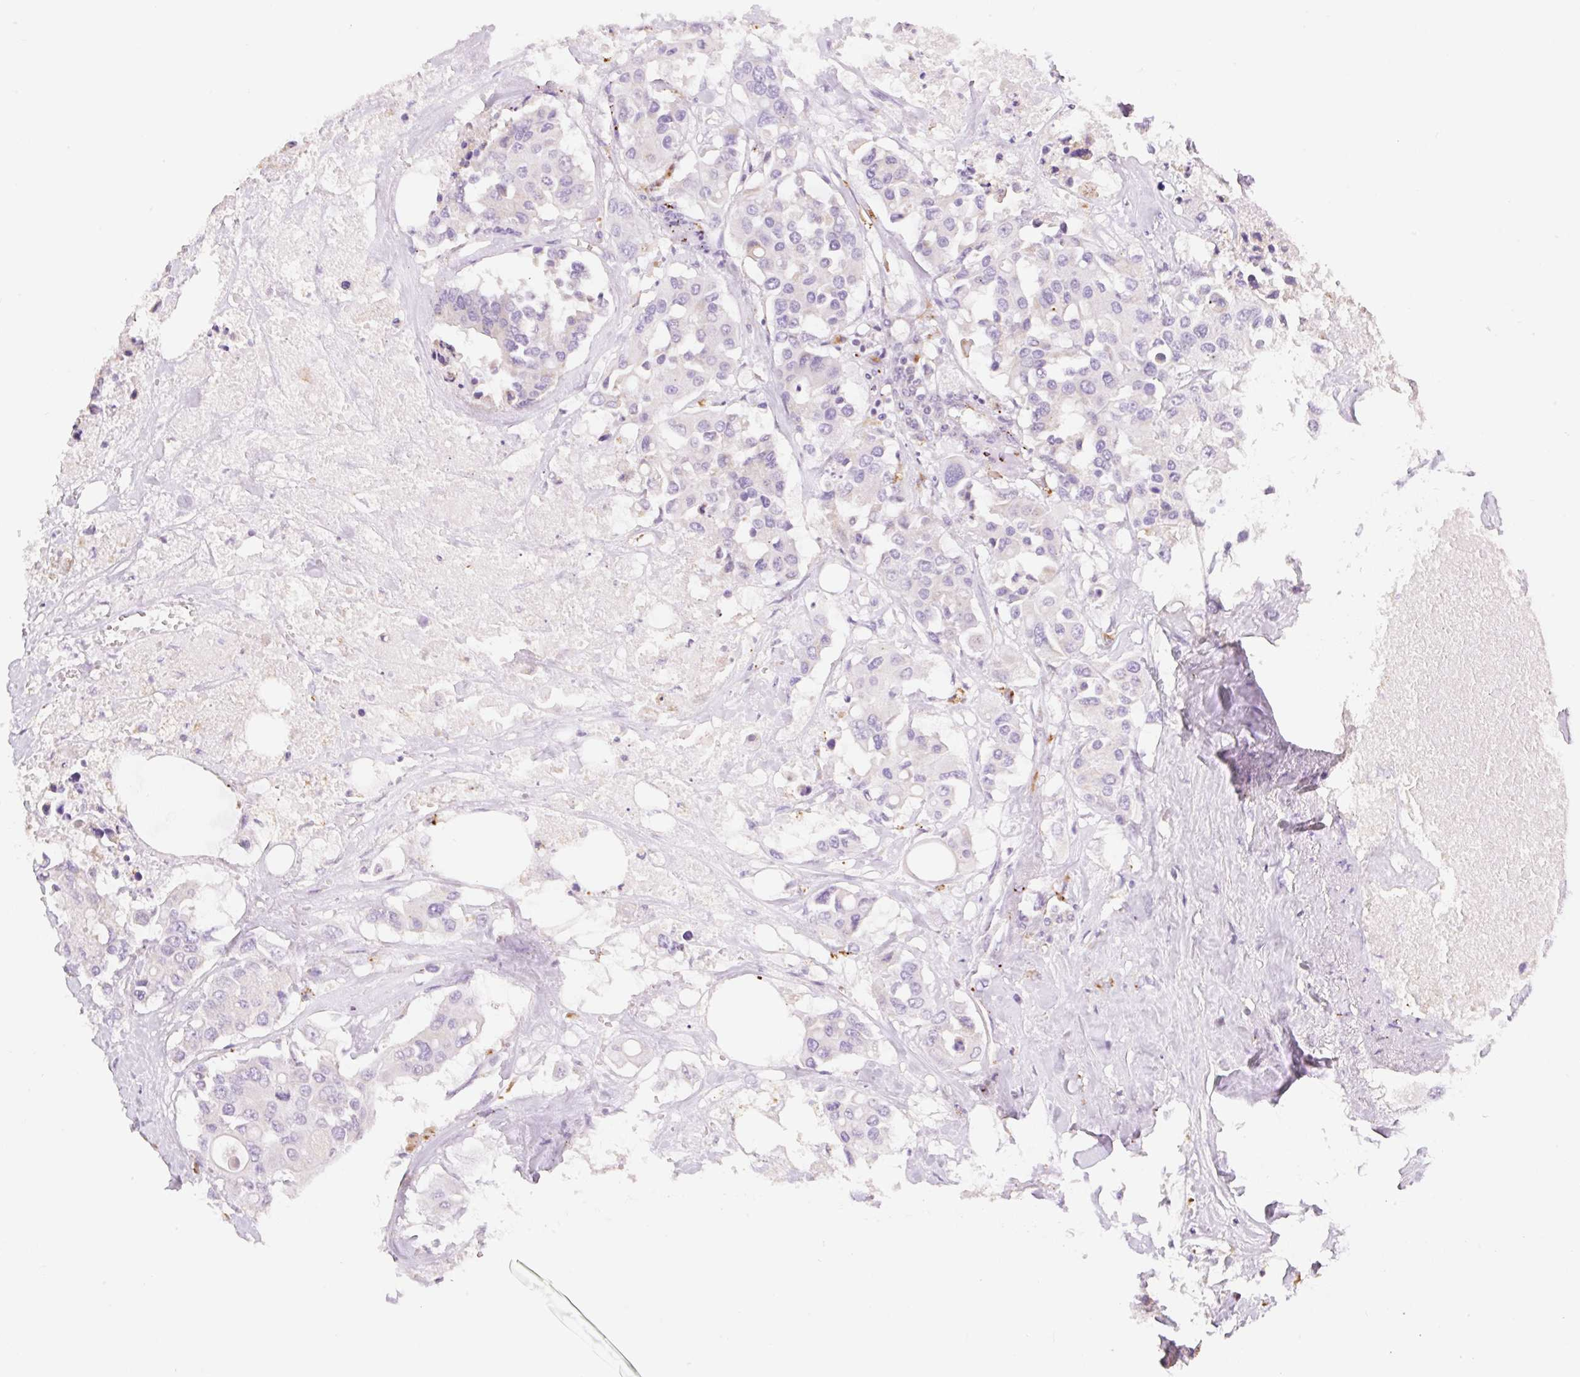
{"staining": {"intensity": "negative", "quantity": "none", "location": "none"}, "tissue": "colorectal cancer", "cell_type": "Tumor cells", "image_type": "cancer", "snomed": [{"axis": "morphology", "description": "Adenocarcinoma, NOS"}, {"axis": "topography", "description": "Colon"}], "caption": "Immunohistochemical staining of human colorectal cancer reveals no significant staining in tumor cells.", "gene": "CLEC3A", "patient": {"sex": "male", "age": 77}}